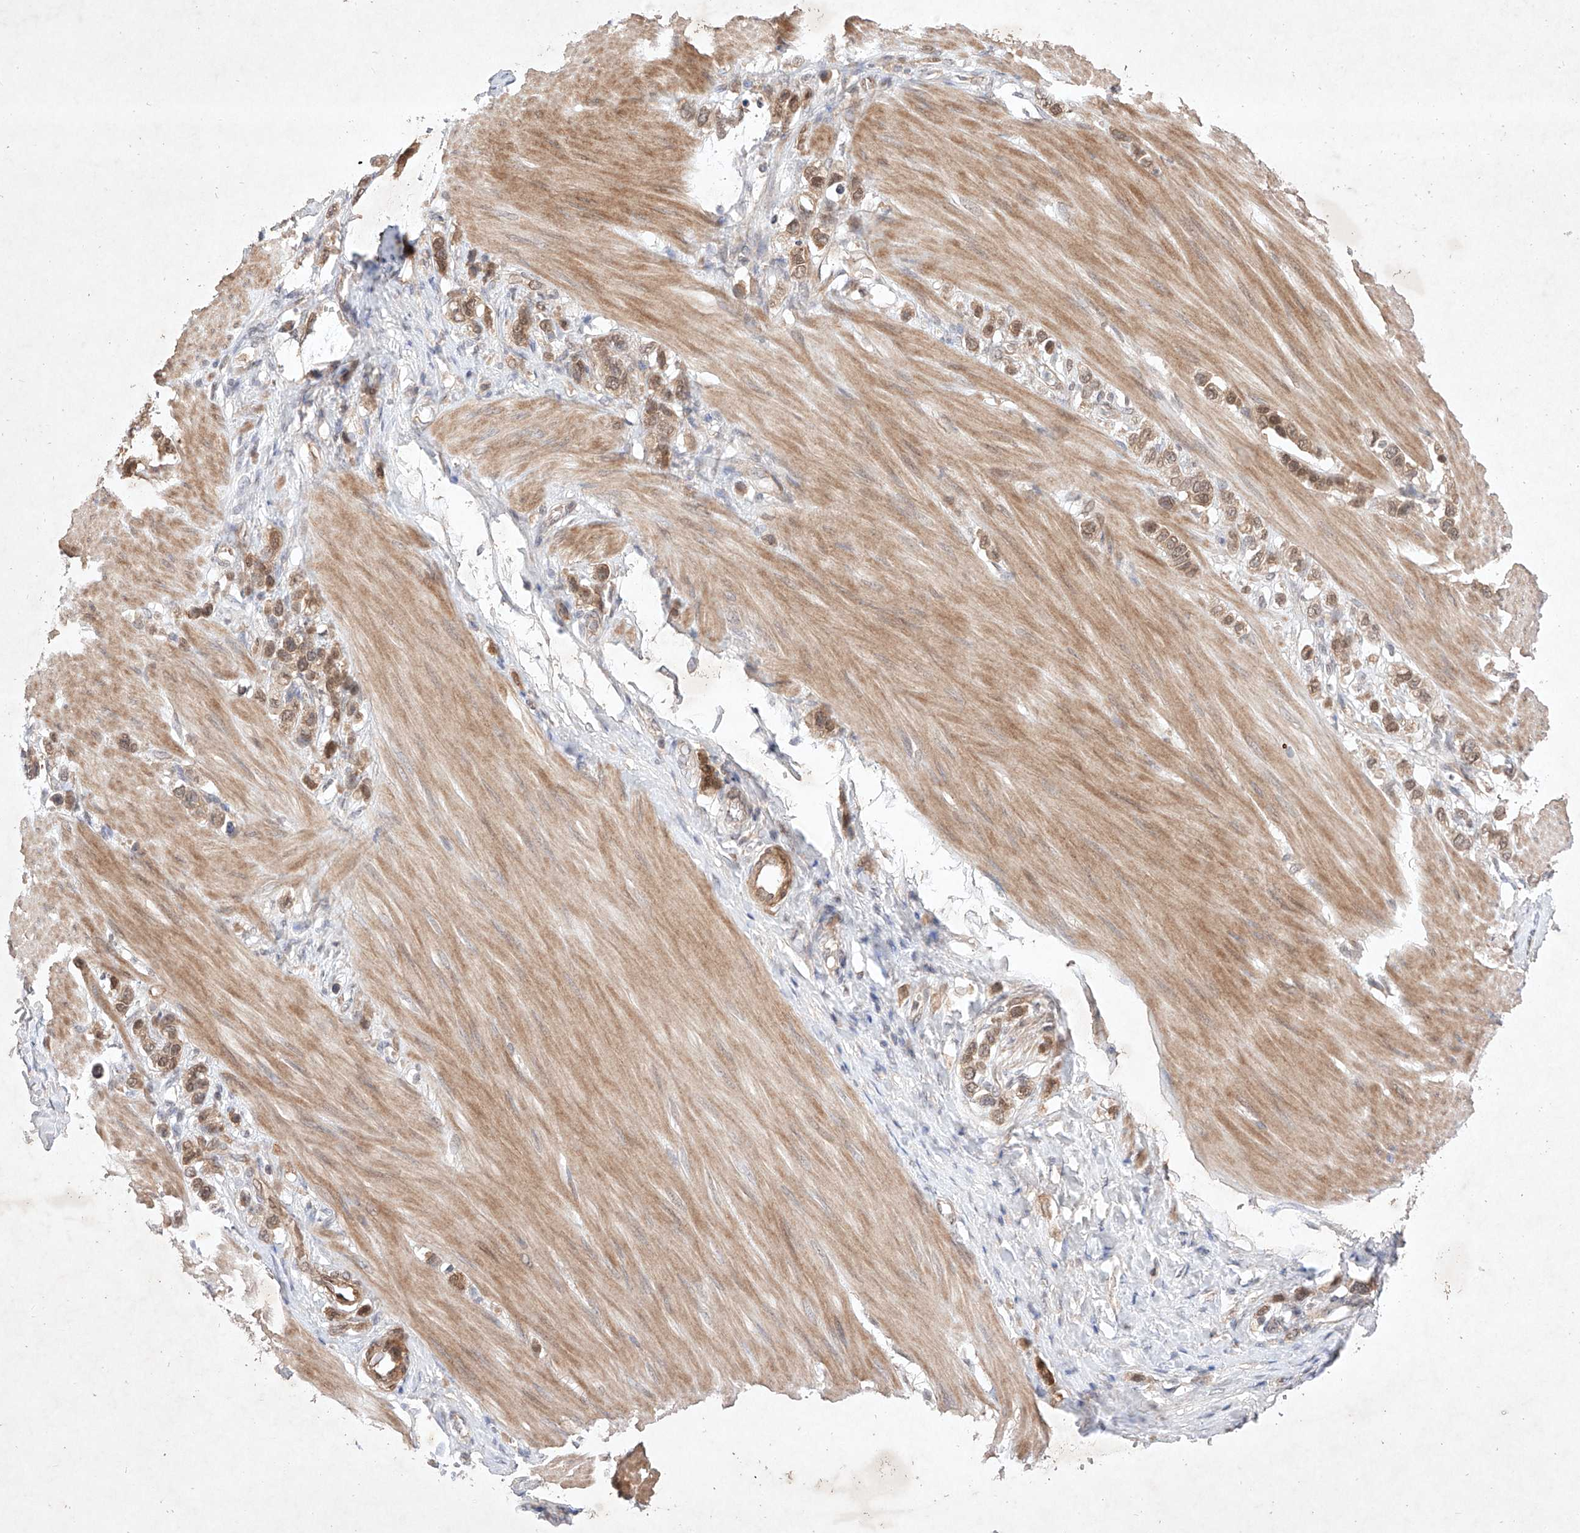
{"staining": {"intensity": "moderate", "quantity": ">75%", "location": "cytoplasmic/membranous,nuclear"}, "tissue": "stomach cancer", "cell_type": "Tumor cells", "image_type": "cancer", "snomed": [{"axis": "morphology", "description": "Adenocarcinoma, NOS"}, {"axis": "topography", "description": "Stomach"}], "caption": "An image showing moderate cytoplasmic/membranous and nuclear expression in approximately >75% of tumor cells in stomach cancer (adenocarcinoma), as visualized by brown immunohistochemical staining.", "gene": "ZNF124", "patient": {"sex": "female", "age": 65}}